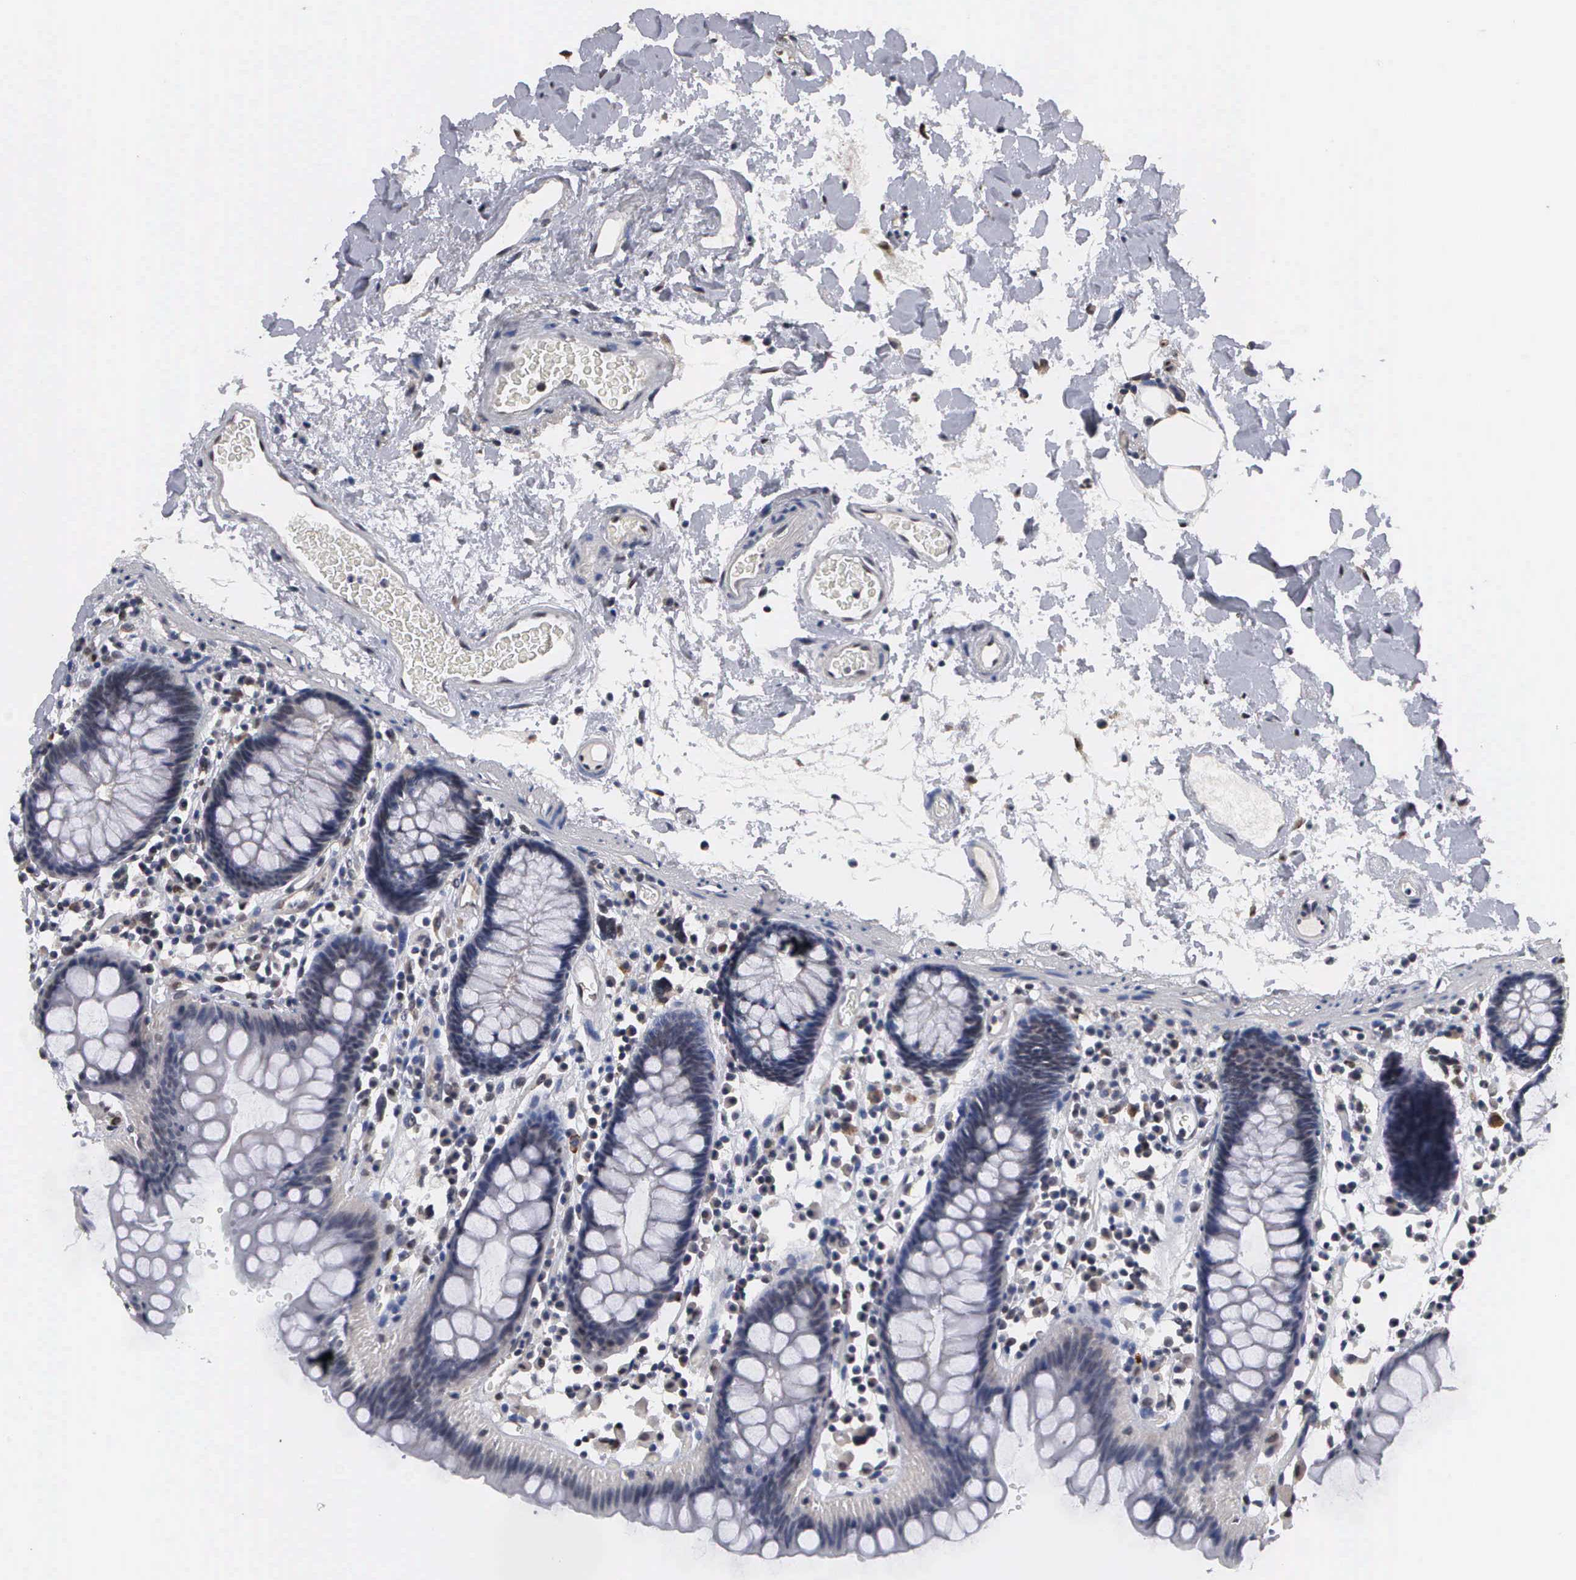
{"staining": {"intensity": "weak", "quantity": "<25%", "location": "nuclear"}, "tissue": "colon", "cell_type": "Endothelial cells", "image_type": "normal", "snomed": [{"axis": "morphology", "description": "Normal tissue, NOS"}, {"axis": "topography", "description": "Colon"}], "caption": "Colon stained for a protein using immunohistochemistry (IHC) demonstrates no staining endothelial cells.", "gene": "ZBTB33", "patient": {"sex": "female", "age": 78}}